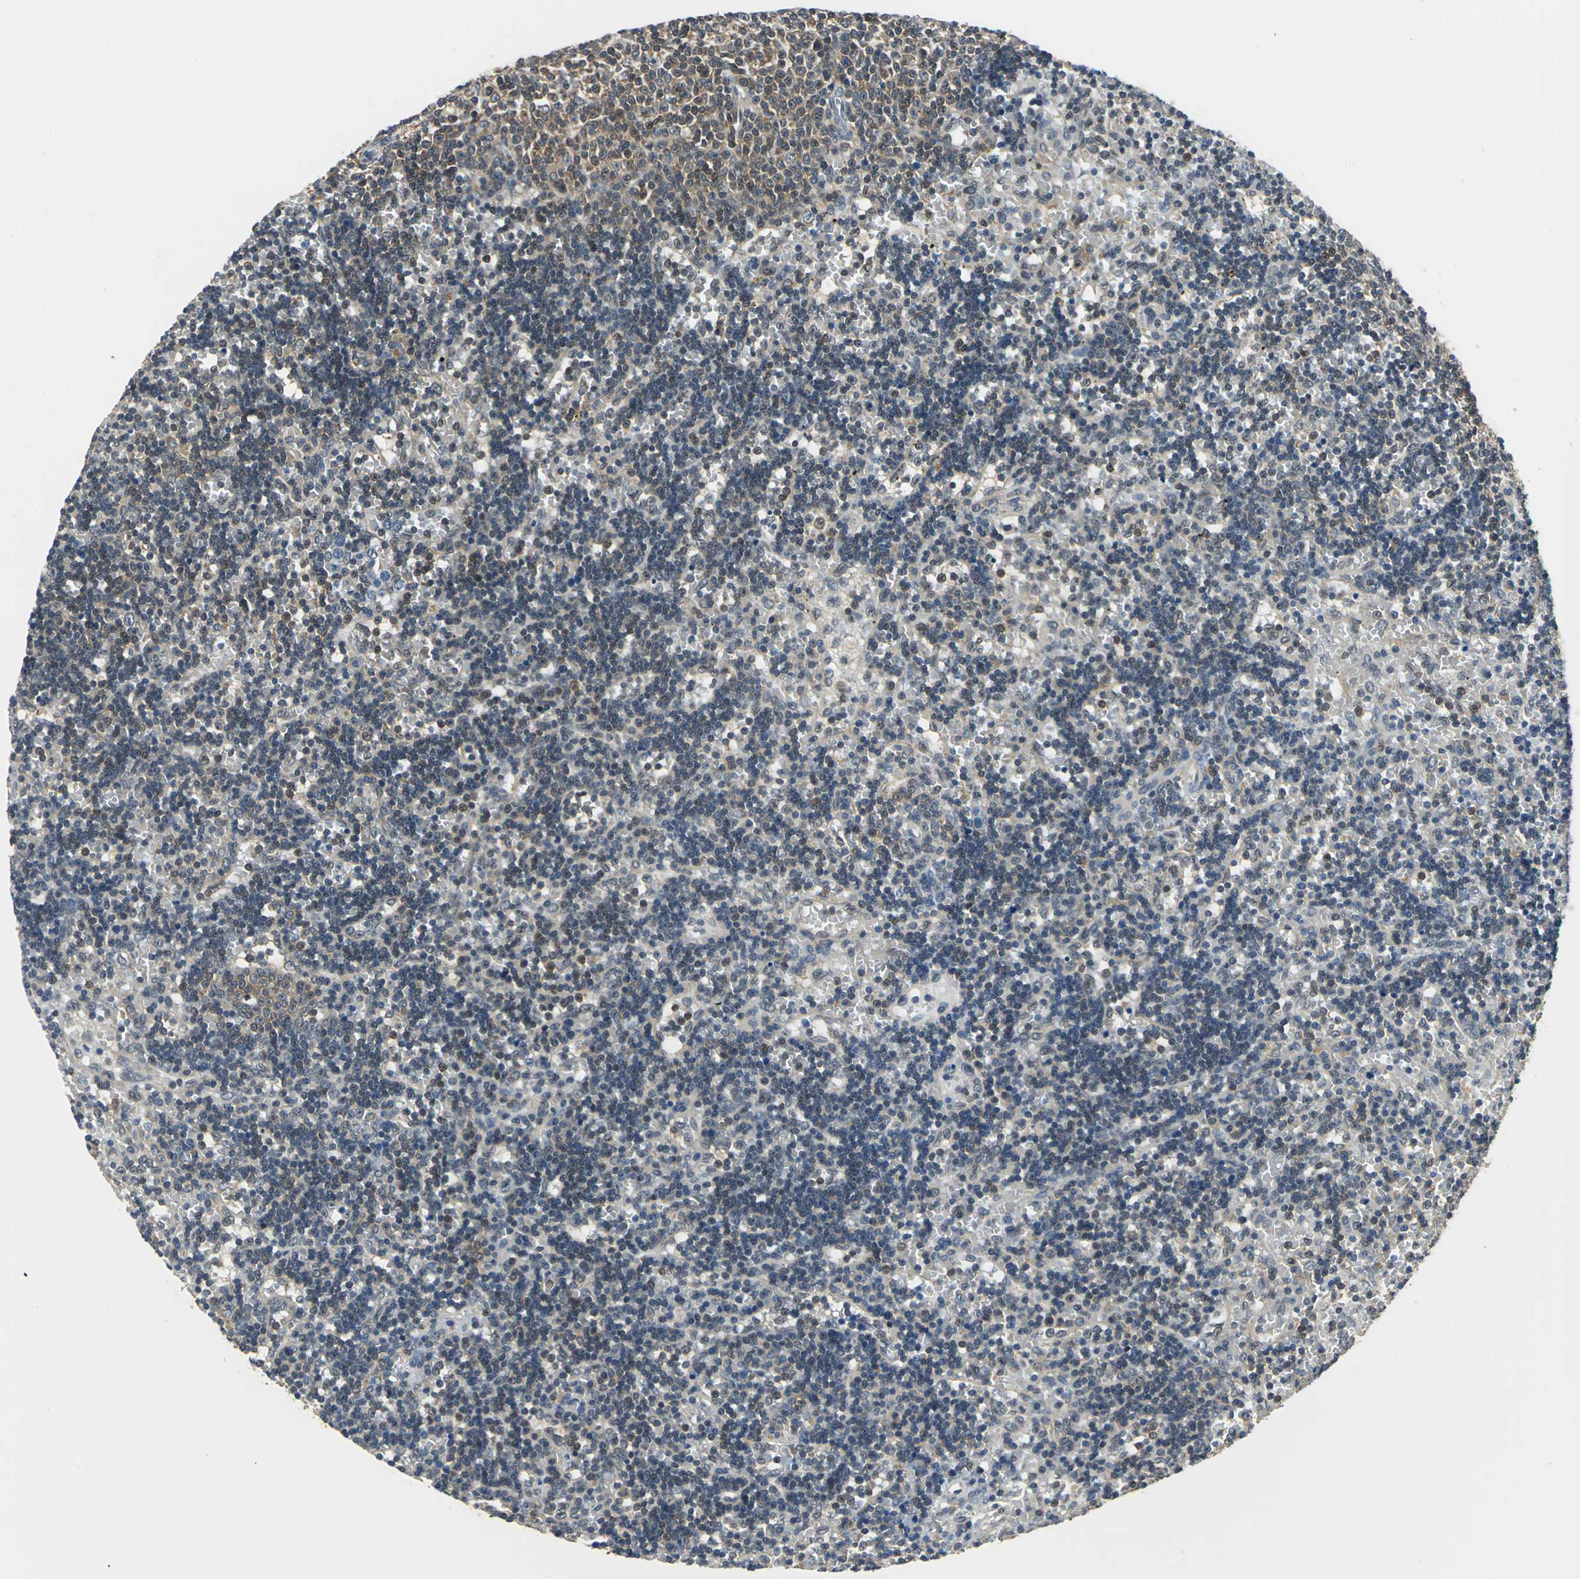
{"staining": {"intensity": "moderate", "quantity": "<25%", "location": "cytoplasmic/membranous,nuclear"}, "tissue": "lymphoma", "cell_type": "Tumor cells", "image_type": "cancer", "snomed": [{"axis": "morphology", "description": "Malignant lymphoma, non-Hodgkin's type, Low grade"}, {"axis": "topography", "description": "Spleen"}], "caption": "Moderate cytoplasmic/membranous and nuclear expression is identified in about <25% of tumor cells in lymphoma. The protein of interest is stained brown, and the nuclei are stained in blue (DAB IHC with brightfield microscopy, high magnification).", "gene": "ARPC3", "patient": {"sex": "male", "age": 60}}